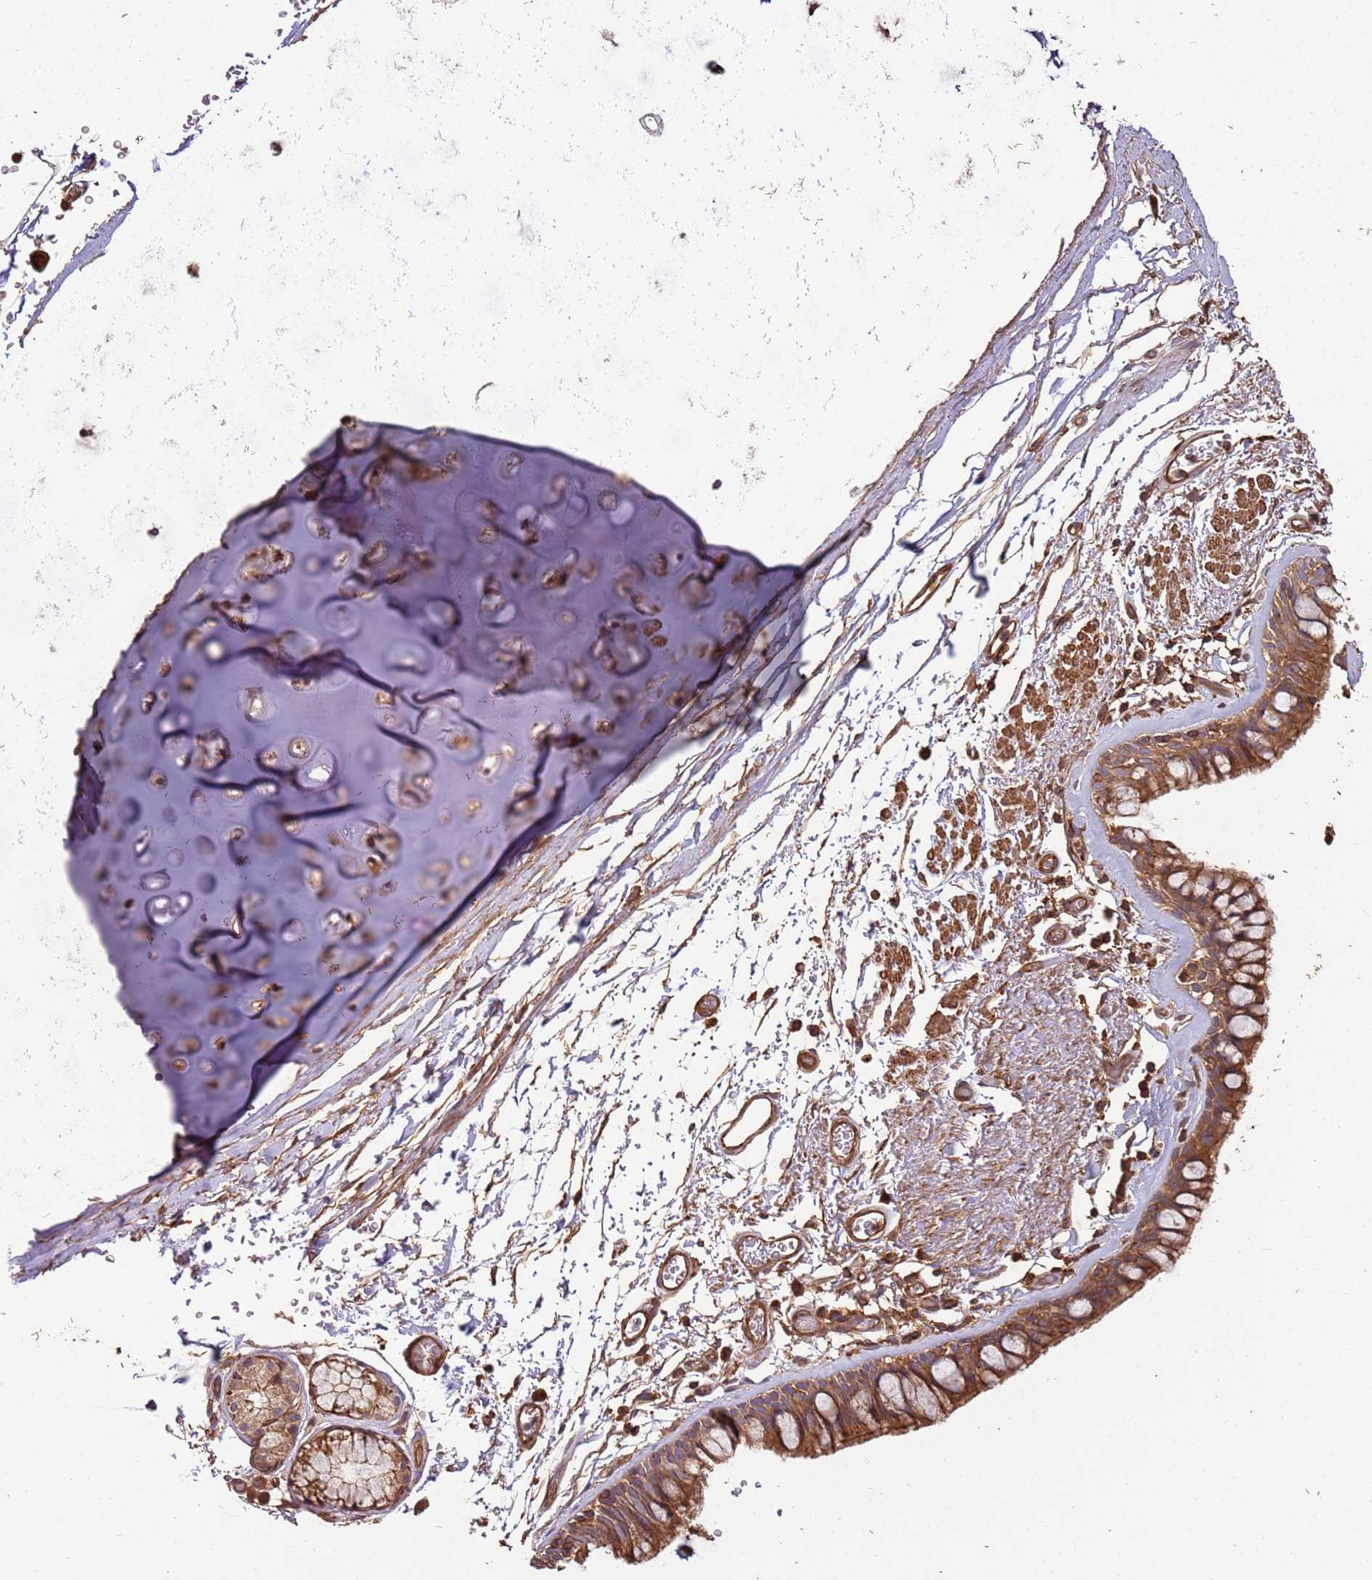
{"staining": {"intensity": "moderate", "quantity": ">75%", "location": "cytoplasmic/membranous"}, "tissue": "bronchus", "cell_type": "Respiratory epithelial cells", "image_type": "normal", "snomed": [{"axis": "morphology", "description": "Normal tissue, NOS"}, {"axis": "topography", "description": "Bronchus"}], "caption": "Human bronchus stained with a brown dye shows moderate cytoplasmic/membranous positive staining in approximately >75% of respiratory epithelial cells.", "gene": "ACVR2A", "patient": {"sex": "male", "age": 65}}